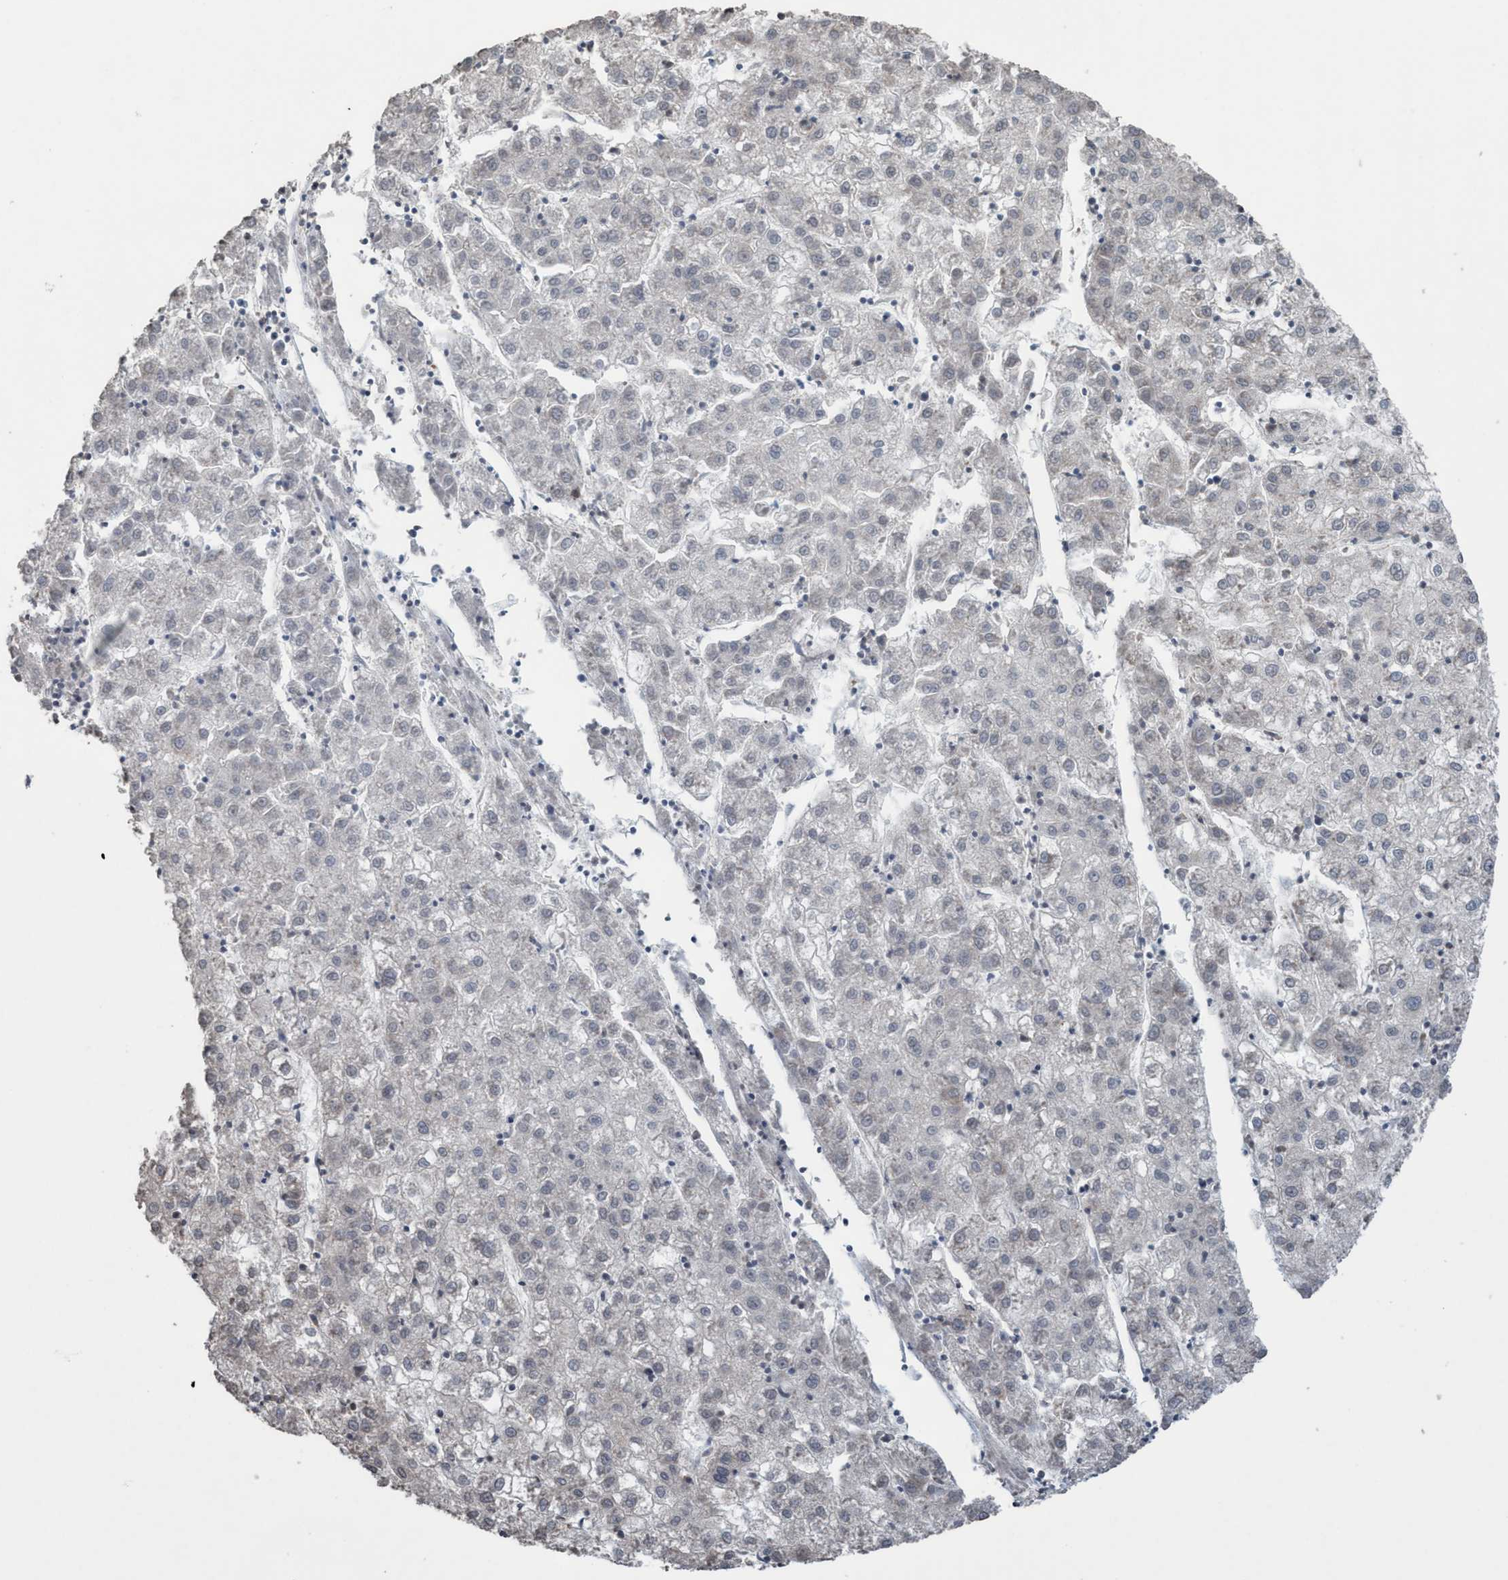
{"staining": {"intensity": "weak", "quantity": "25%-75%", "location": "cytoplasmic/membranous"}, "tissue": "liver cancer", "cell_type": "Tumor cells", "image_type": "cancer", "snomed": [{"axis": "morphology", "description": "Carcinoma, Hepatocellular, NOS"}, {"axis": "topography", "description": "Liver"}], "caption": "Immunohistochemical staining of liver cancer reveals weak cytoplasmic/membranous protein staining in about 25%-75% of tumor cells.", "gene": "METAP2", "patient": {"sex": "male", "age": 72}}